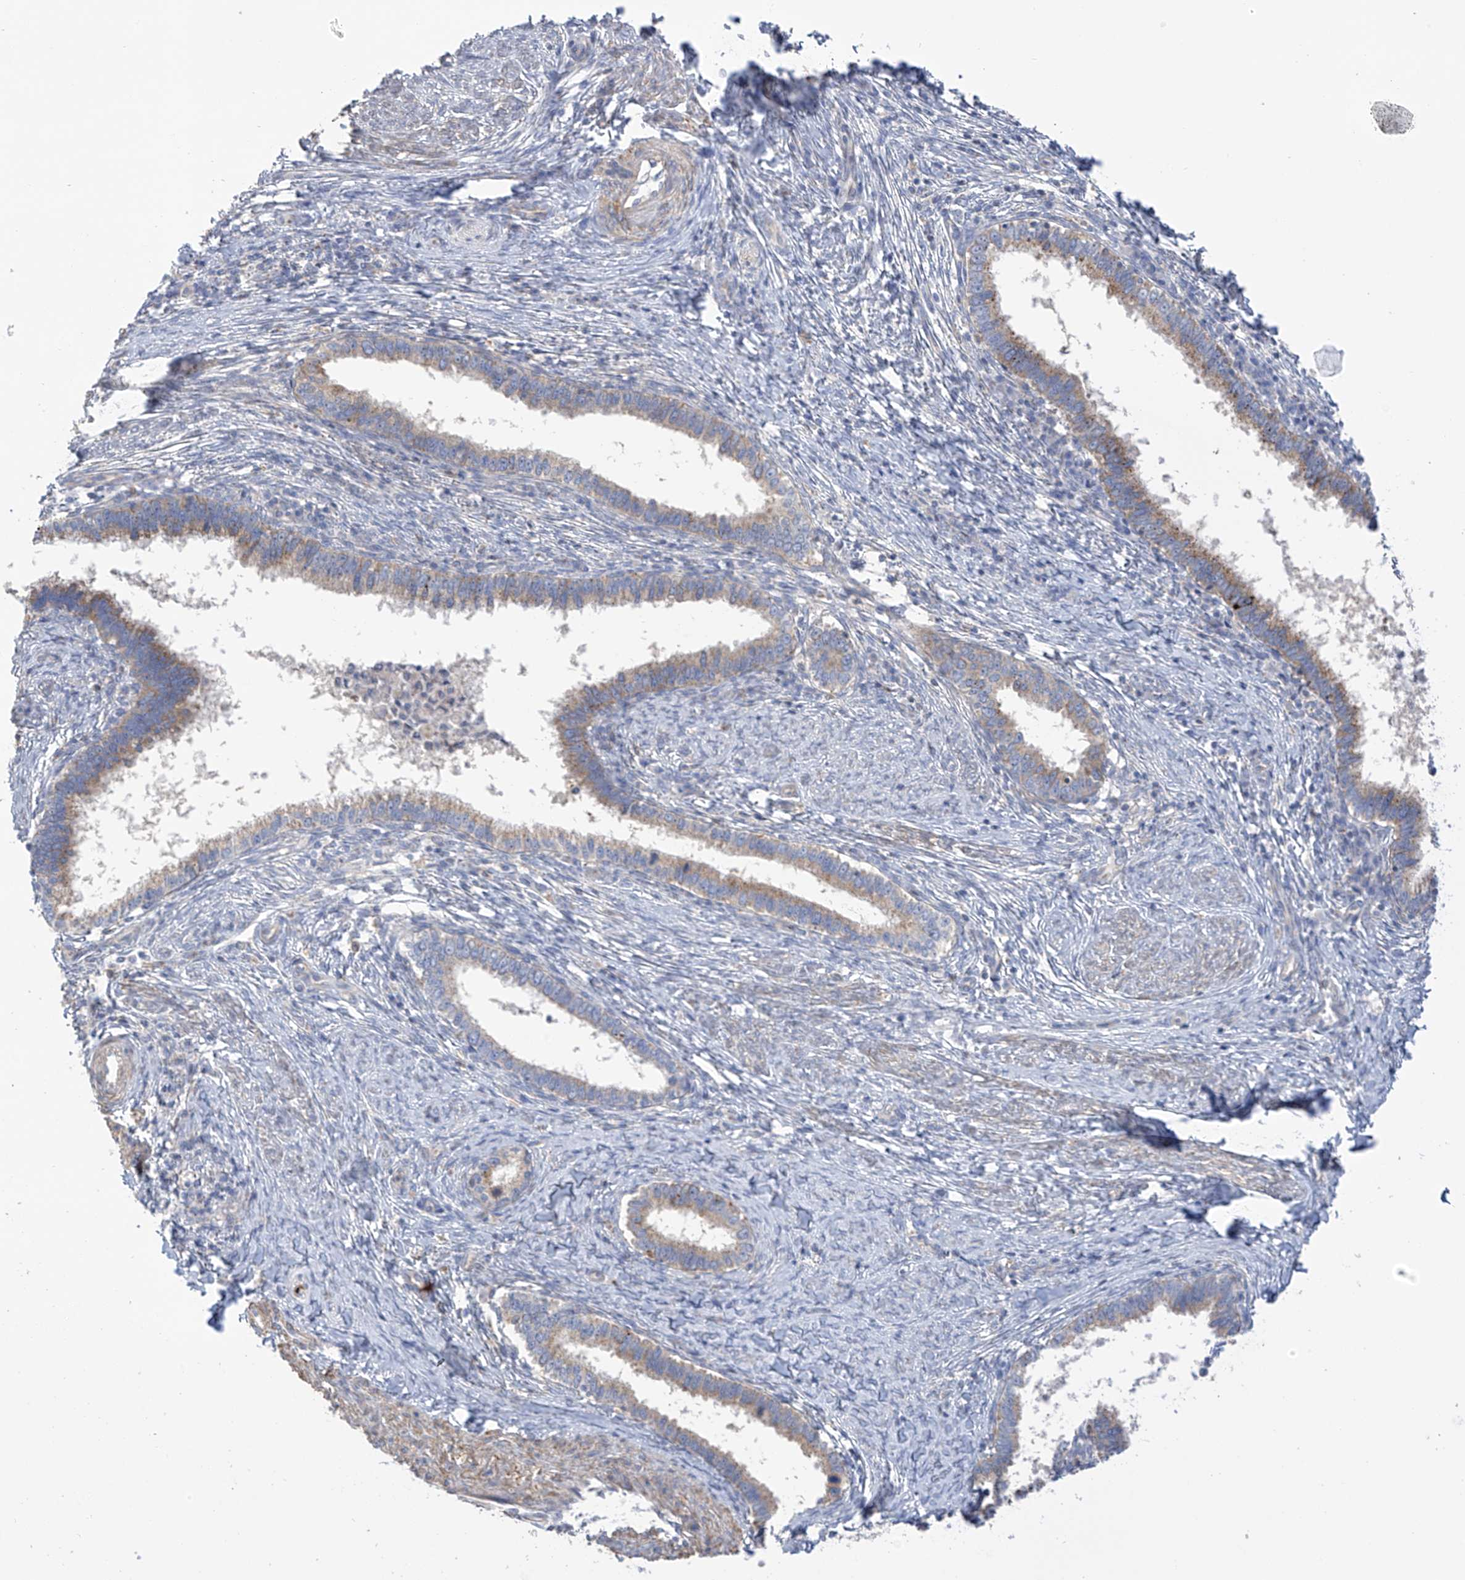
{"staining": {"intensity": "weak", "quantity": ">75%", "location": "cytoplasmic/membranous"}, "tissue": "cervical cancer", "cell_type": "Tumor cells", "image_type": "cancer", "snomed": [{"axis": "morphology", "description": "Adenocarcinoma, NOS"}, {"axis": "topography", "description": "Cervix"}], "caption": "Protein analysis of cervical cancer (adenocarcinoma) tissue exhibits weak cytoplasmic/membranous staining in about >75% of tumor cells.", "gene": "ITM2B", "patient": {"sex": "female", "age": 36}}